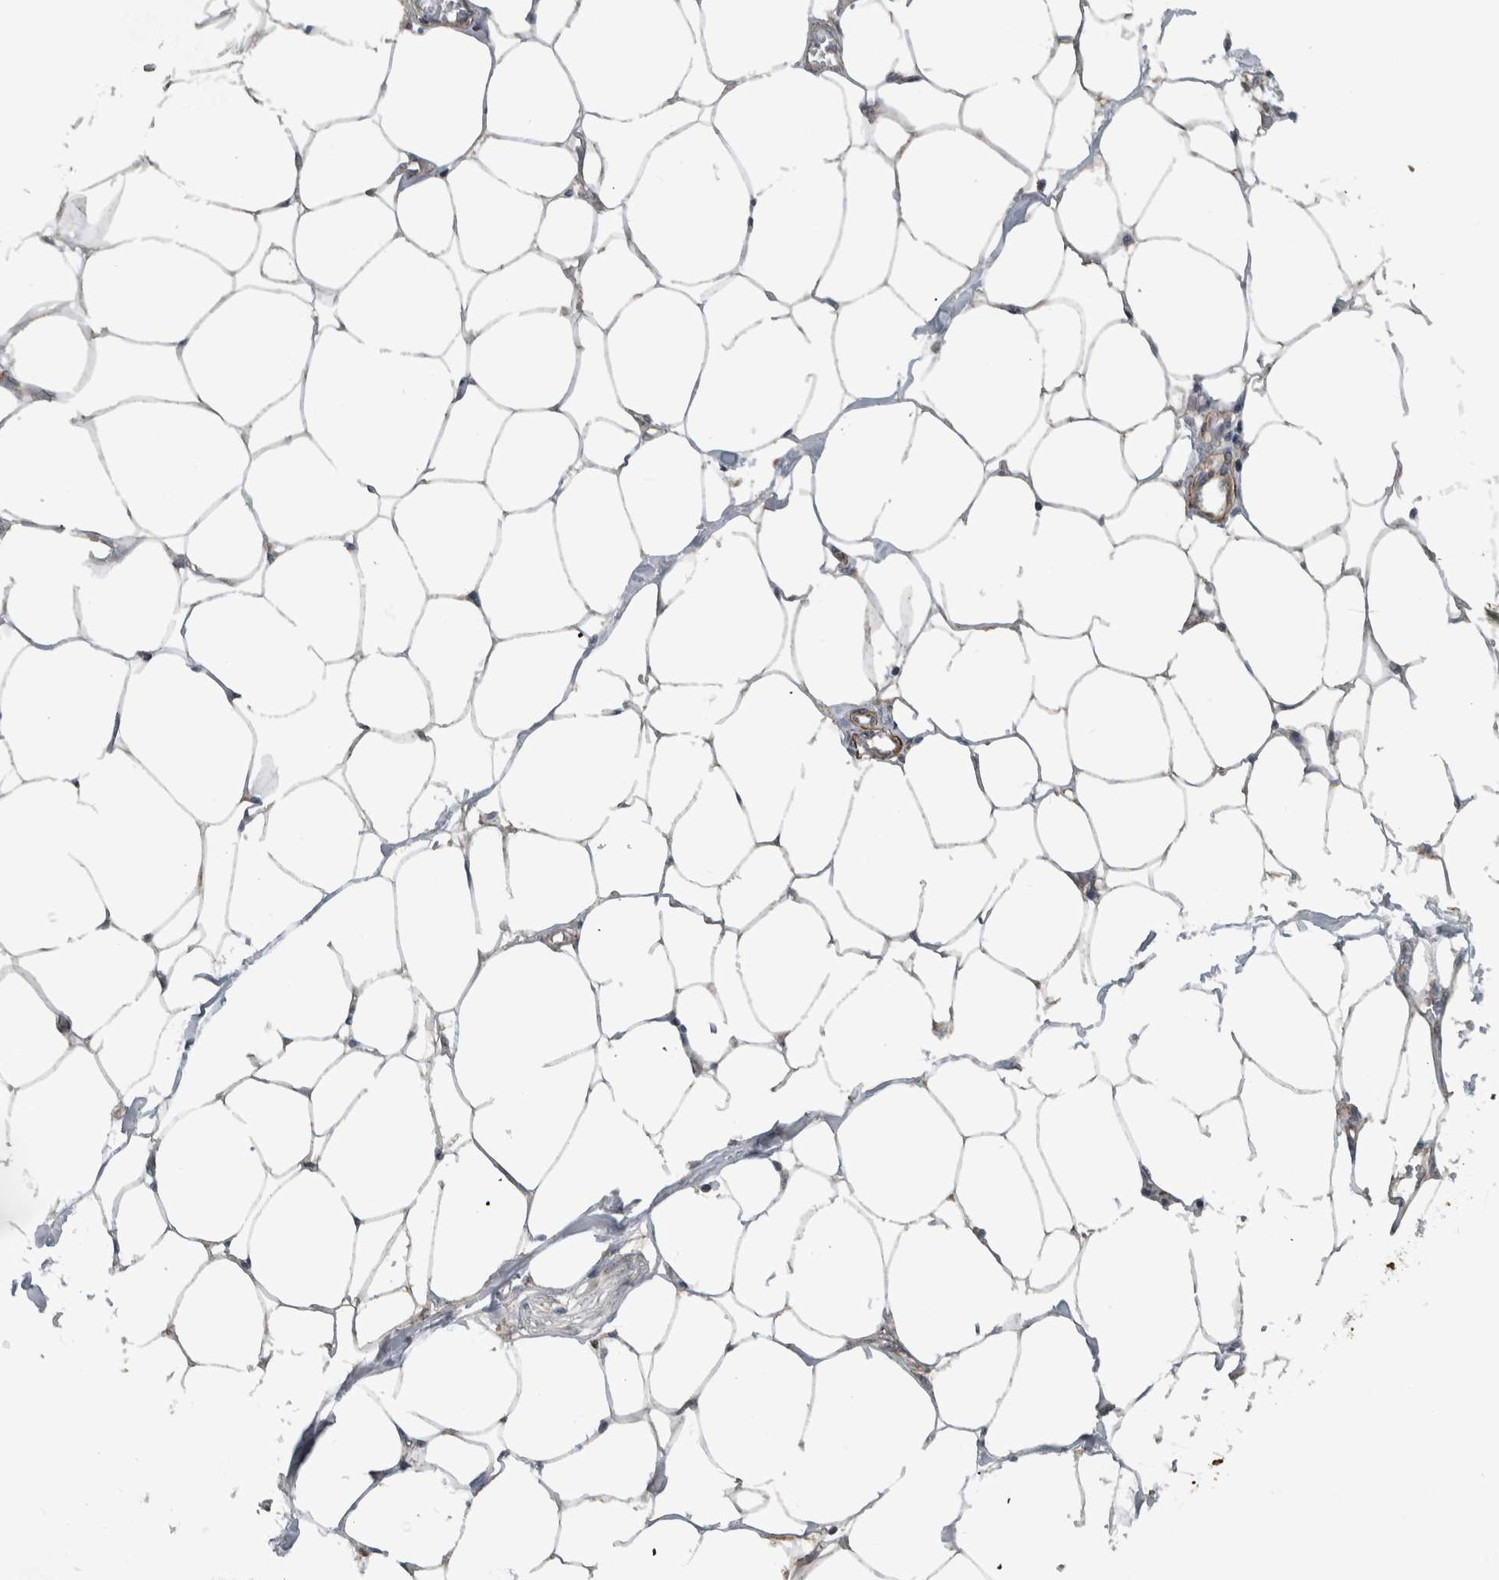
{"staining": {"intensity": "moderate", "quantity": "25%-75%", "location": "cytoplasmic/membranous"}, "tissue": "adipose tissue", "cell_type": "Adipocytes", "image_type": "normal", "snomed": [{"axis": "morphology", "description": "Normal tissue, NOS"}, {"axis": "morphology", "description": "Adenocarcinoma, NOS"}, {"axis": "topography", "description": "Colon"}, {"axis": "topography", "description": "Peripheral nerve tissue"}], "caption": "Normal adipose tissue shows moderate cytoplasmic/membranous staining in approximately 25%-75% of adipocytes, visualized by immunohistochemistry.", "gene": "ARMC1", "patient": {"sex": "male", "age": 14}}